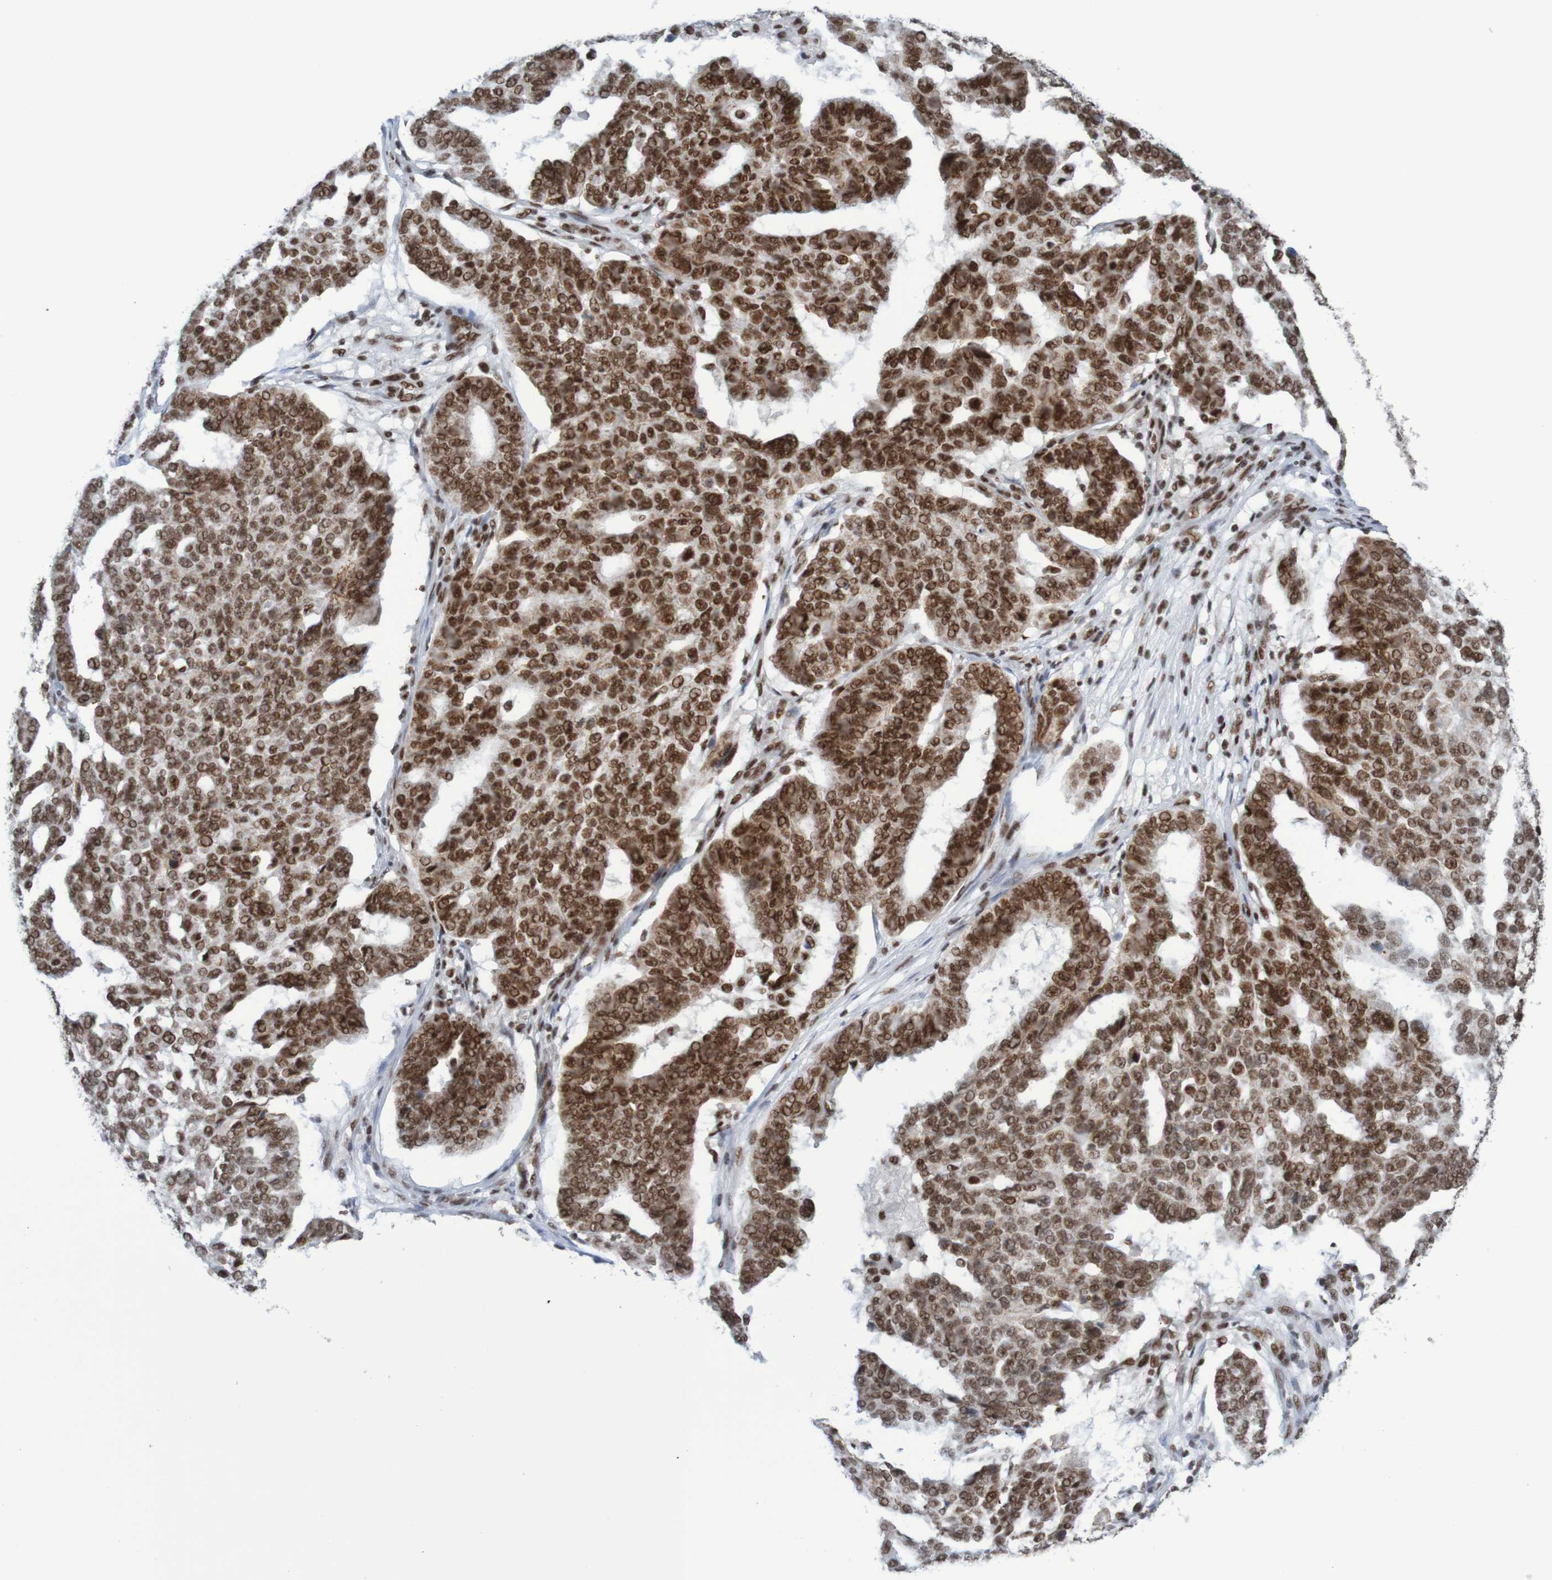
{"staining": {"intensity": "strong", "quantity": ">75%", "location": "nuclear"}, "tissue": "ovarian cancer", "cell_type": "Tumor cells", "image_type": "cancer", "snomed": [{"axis": "morphology", "description": "Cystadenocarcinoma, serous, NOS"}, {"axis": "topography", "description": "Ovary"}], "caption": "Strong nuclear protein expression is appreciated in about >75% of tumor cells in ovarian cancer (serous cystadenocarcinoma).", "gene": "THRAP3", "patient": {"sex": "female", "age": 59}}